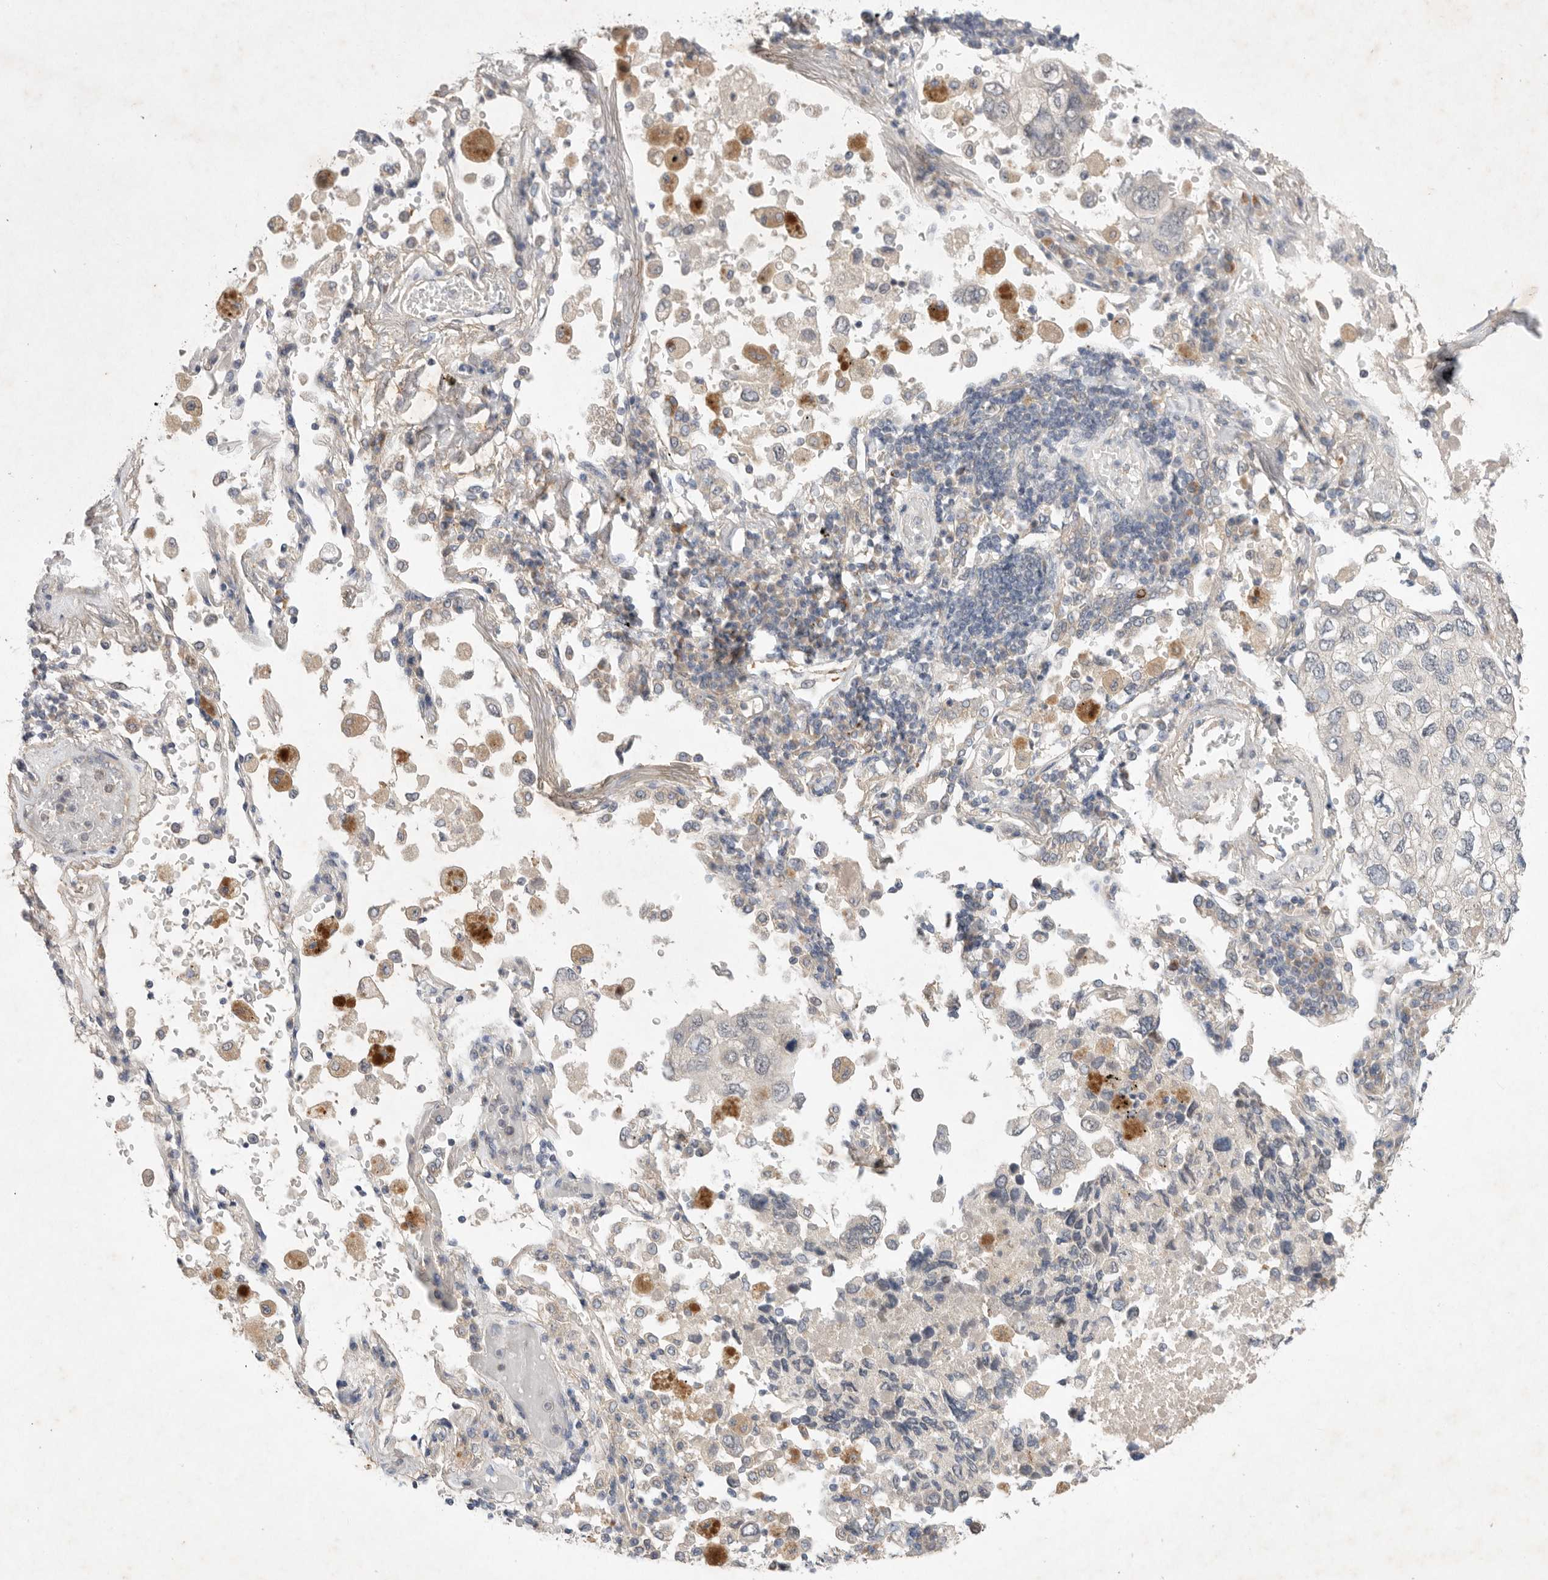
{"staining": {"intensity": "negative", "quantity": "none", "location": "none"}, "tissue": "lung cancer", "cell_type": "Tumor cells", "image_type": "cancer", "snomed": [{"axis": "morphology", "description": "Adenocarcinoma, NOS"}, {"axis": "topography", "description": "Lung"}], "caption": "DAB immunohistochemical staining of human lung cancer (adenocarcinoma) exhibits no significant expression in tumor cells.", "gene": "PTPDC1", "patient": {"sex": "male", "age": 63}}